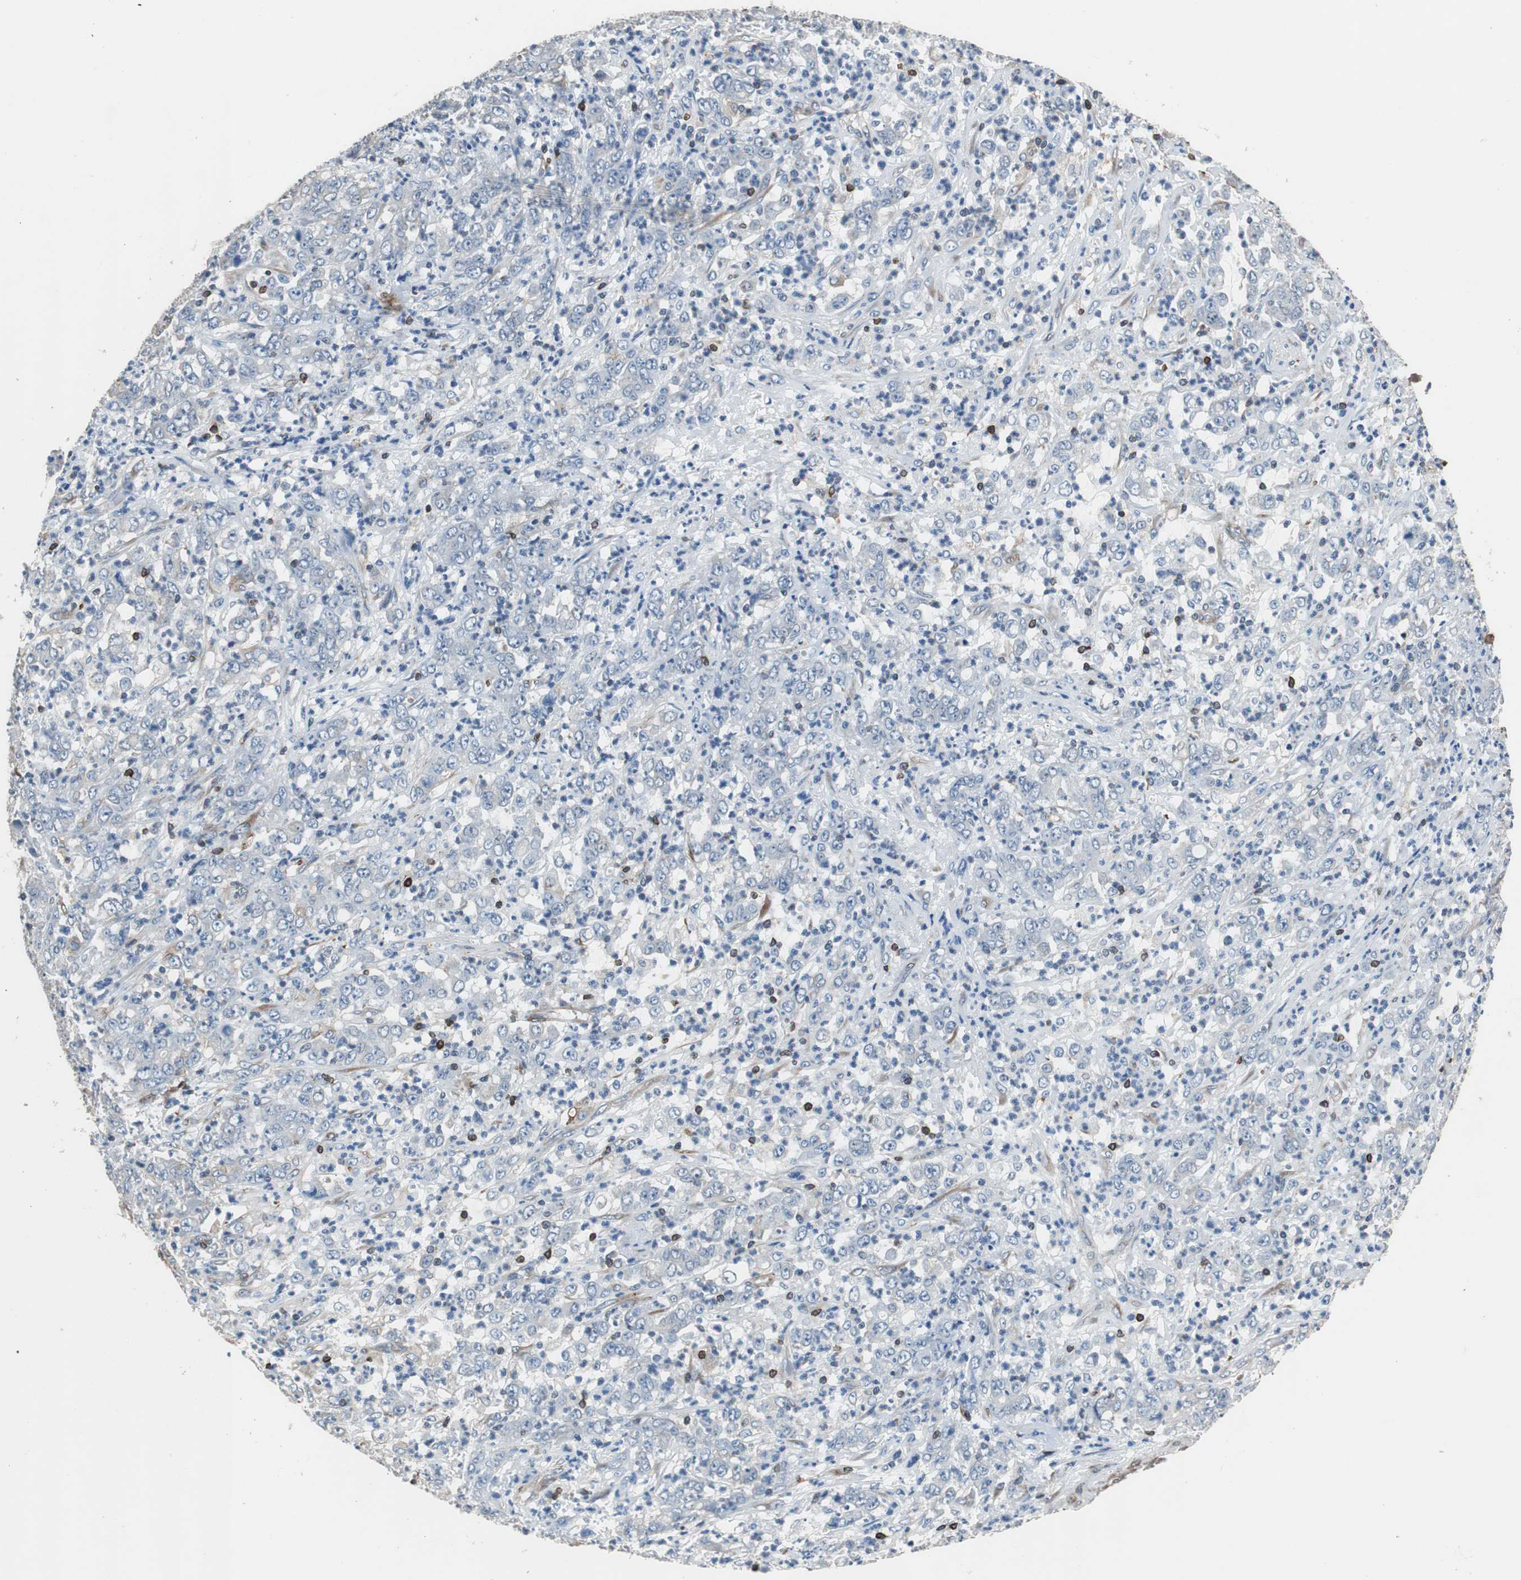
{"staining": {"intensity": "negative", "quantity": "none", "location": "none"}, "tissue": "stomach cancer", "cell_type": "Tumor cells", "image_type": "cancer", "snomed": [{"axis": "morphology", "description": "Adenocarcinoma, NOS"}, {"axis": "topography", "description": "Stomach, lower"}], "caption": "A high-resolution micrograph shows immunohistochemistry staining of adenocarcinoma (stomach), which shows no significant staining in tumor cells.", "gene": "PBXIP1", "patient": {"sex": "female", "age": 71}}